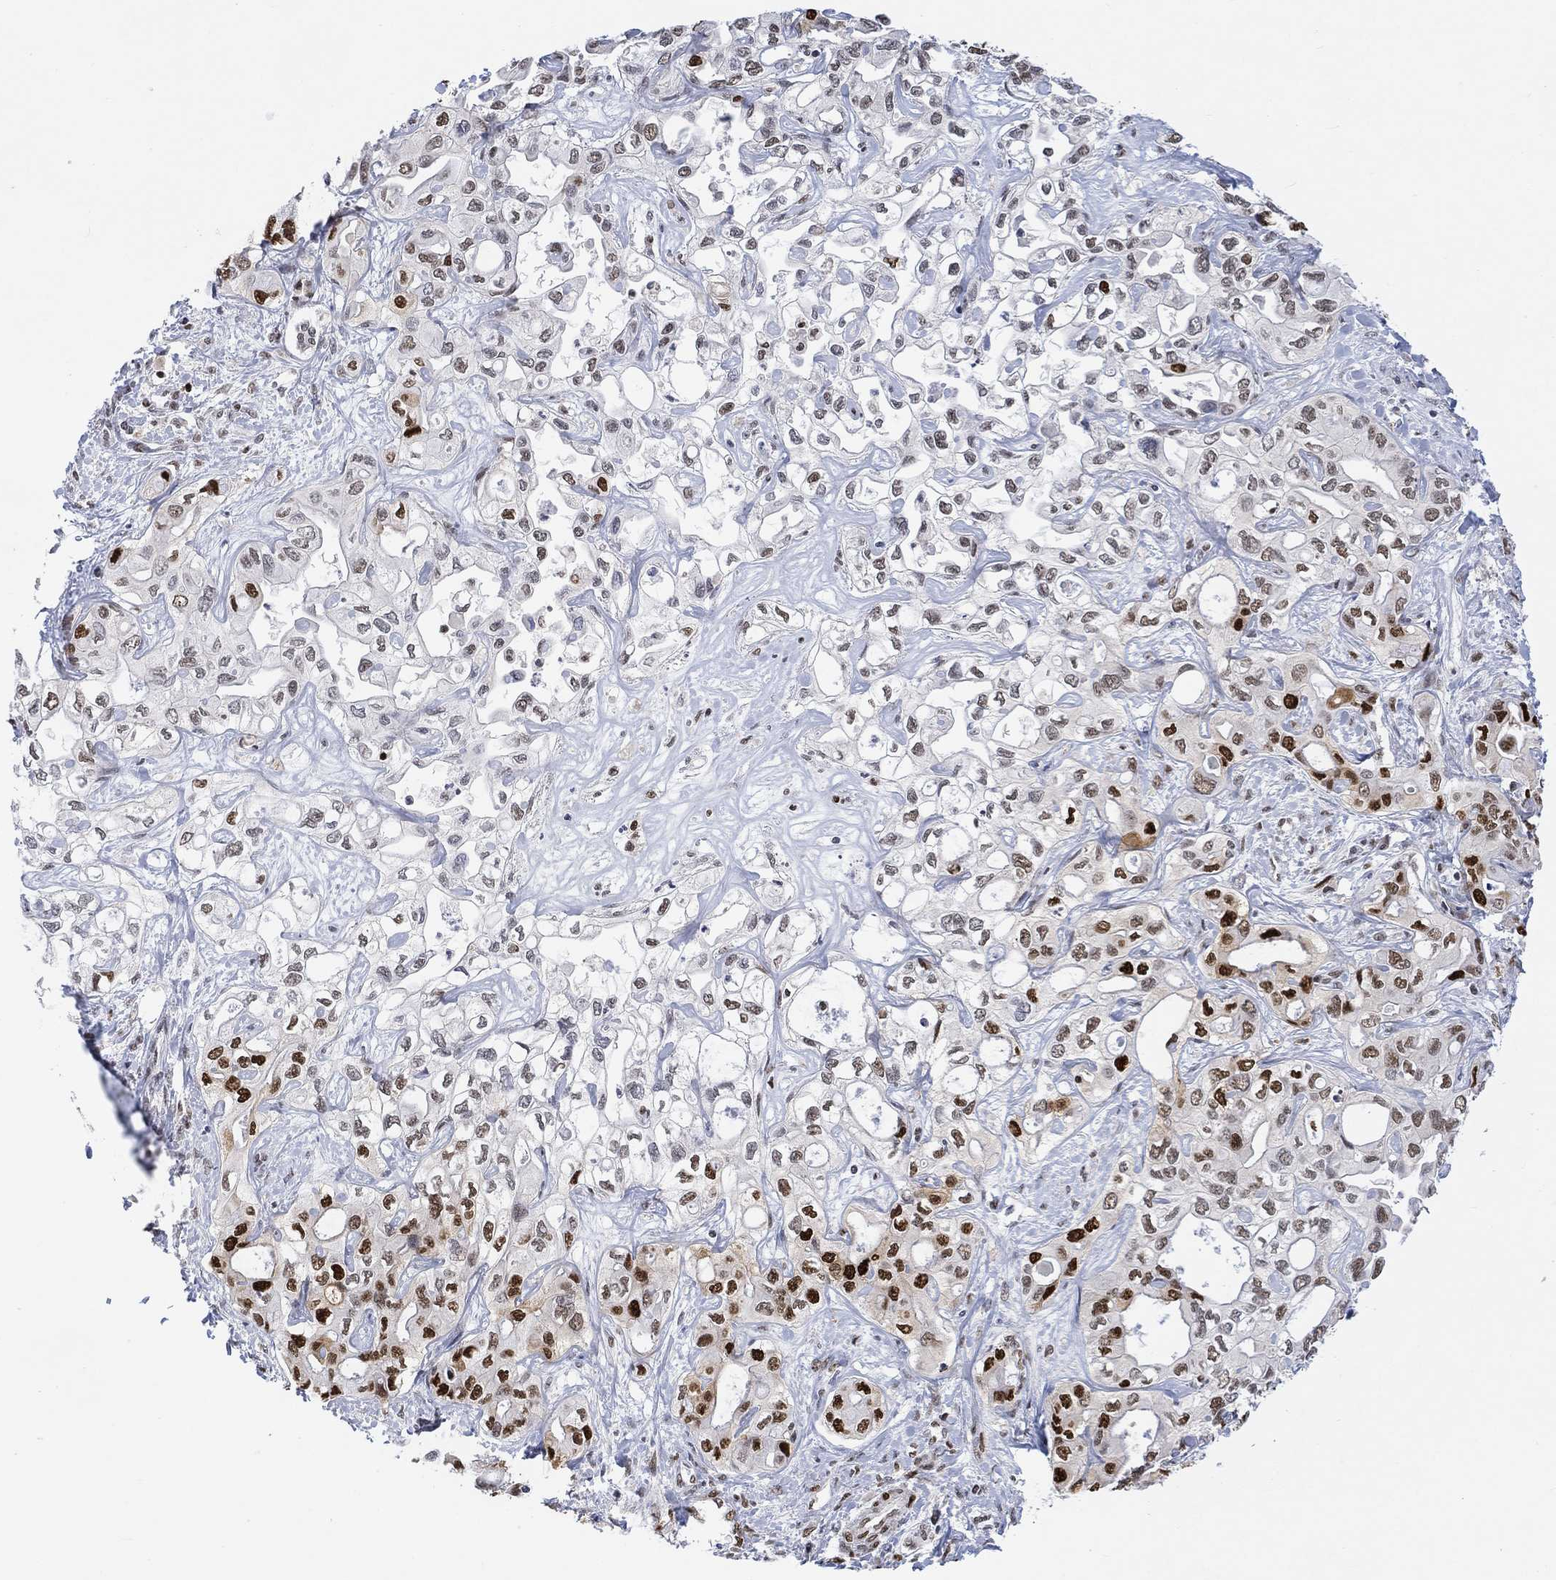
{"staining": {"intensity": "strong", "quantity": "25%-75%", "location": "nuclear"}, "tissue": "liver cancer", "cell_type": "Tumor cells", "image_type": "cancer", "snomed": [{"axis": "morphology", "description": "Cholangiocarcinoma"}, {"axis": "topography", "description": "Liver"}], "caption": "Immunohistochemical staining of liver cholangiocarcinoma displays high levels of strong nuclear protein expression in approximately 25%-75% of tumor cells.", "gene": "RAD54L2", "patient": {"sex": "female", "age": 64}}